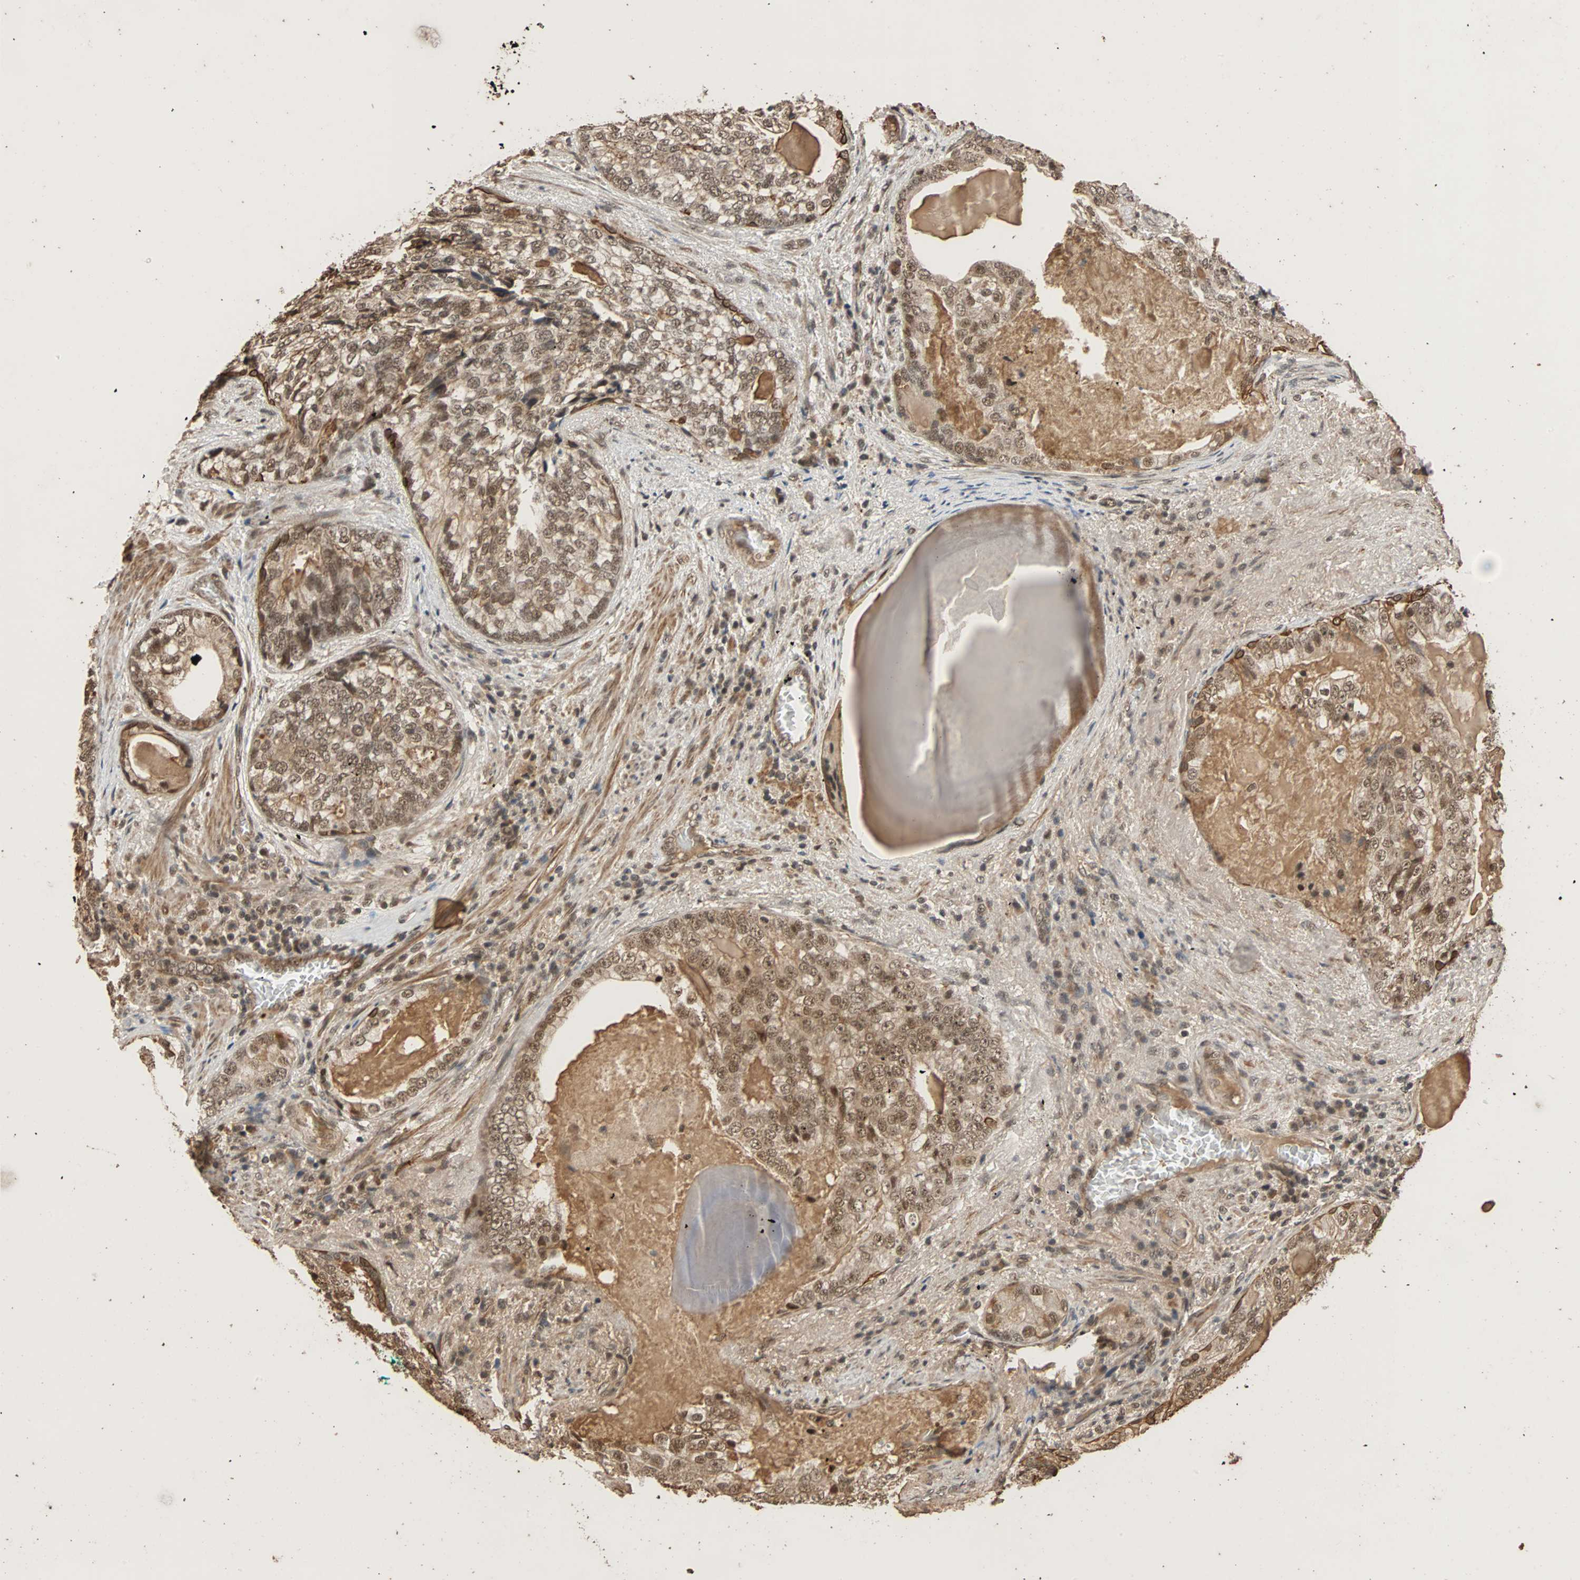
{"staining": {"intensity": "moderate", "quantity": ">75%", "location": "cytoplasmic/membranous,nuclear"}, "tissue": "prostate cancer", "cell_type": "Tumor cells", "image_type": "cancer", "snomed": [{"axis": "morphology", "description": "Adenocarcinoma, High grade"}, {"axis": "topography", "description": "Prostate"}], "caption": "IHC photomicrograph of human prostate high-grade adenocarcinoma stained for a protein (brown), which exhibits medium levels of moderate cytoplasmic/membranous and nuclear expression in approximately >75% of tumor cells.", "gene": "CDC5L", "patient": {"sex": "male", "age": 66}}